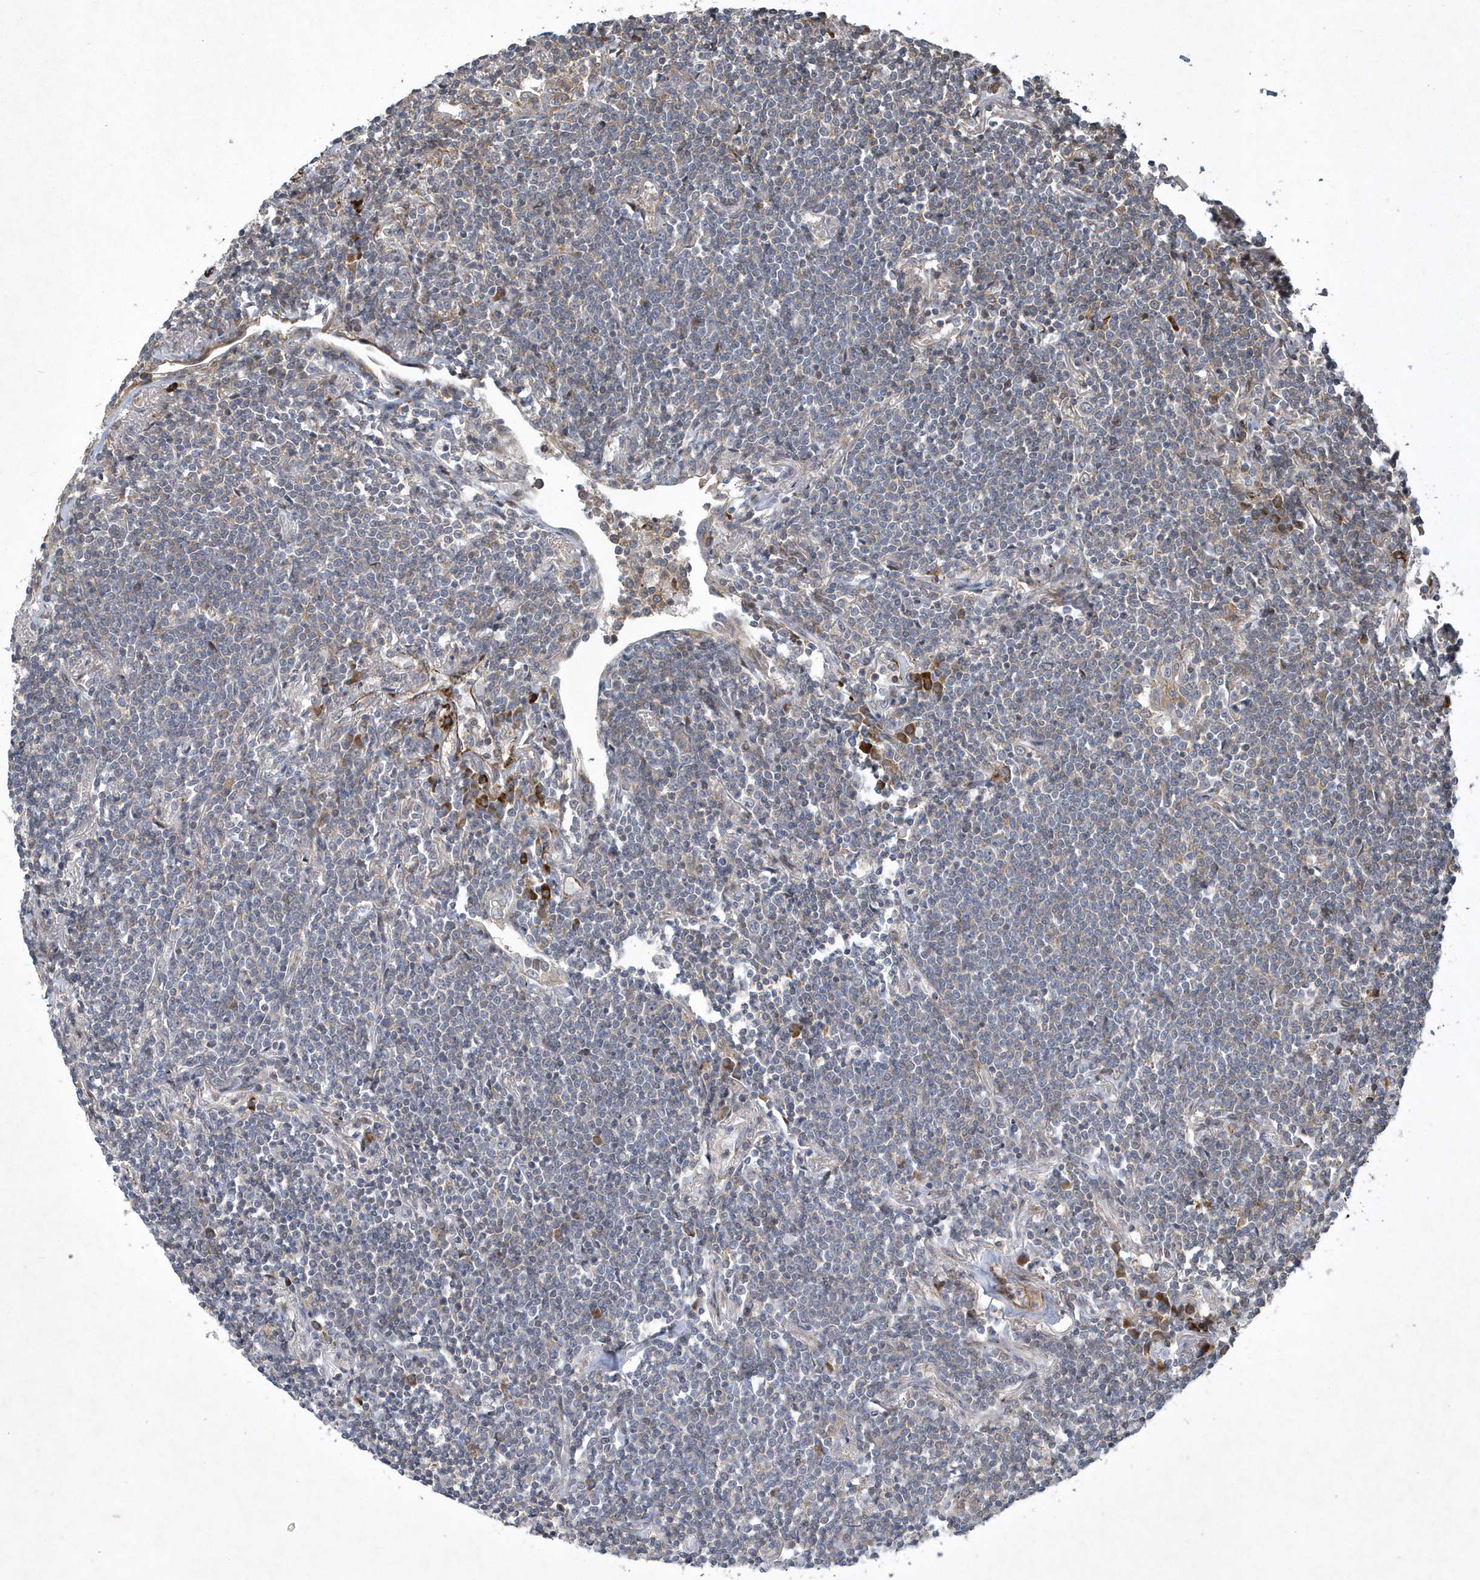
{"staining": {"intensity": "weak", "quantity": "<25%", "location": "cytoplasmic/membranous"}, "tissue": "lymphoma", "cell_type": "Tumor cells", "image_type": "cancer", "snomed": [{"axis": "morphology", "description": "Malignant lymphoma, non-Hodgkin's type, Low grade"}, {"axis": "topography", "description": "Lung"}], "caption": "The histopathology image reveals no staining of tumor cells in lymphoma. Brightfield microscopy of immunohistochemistry stained with DAB (brown) and hematoxylin (blue), captured at high magnification.", "gene": "N4BP2", "patient": {"sex": "female", "age": 71}}